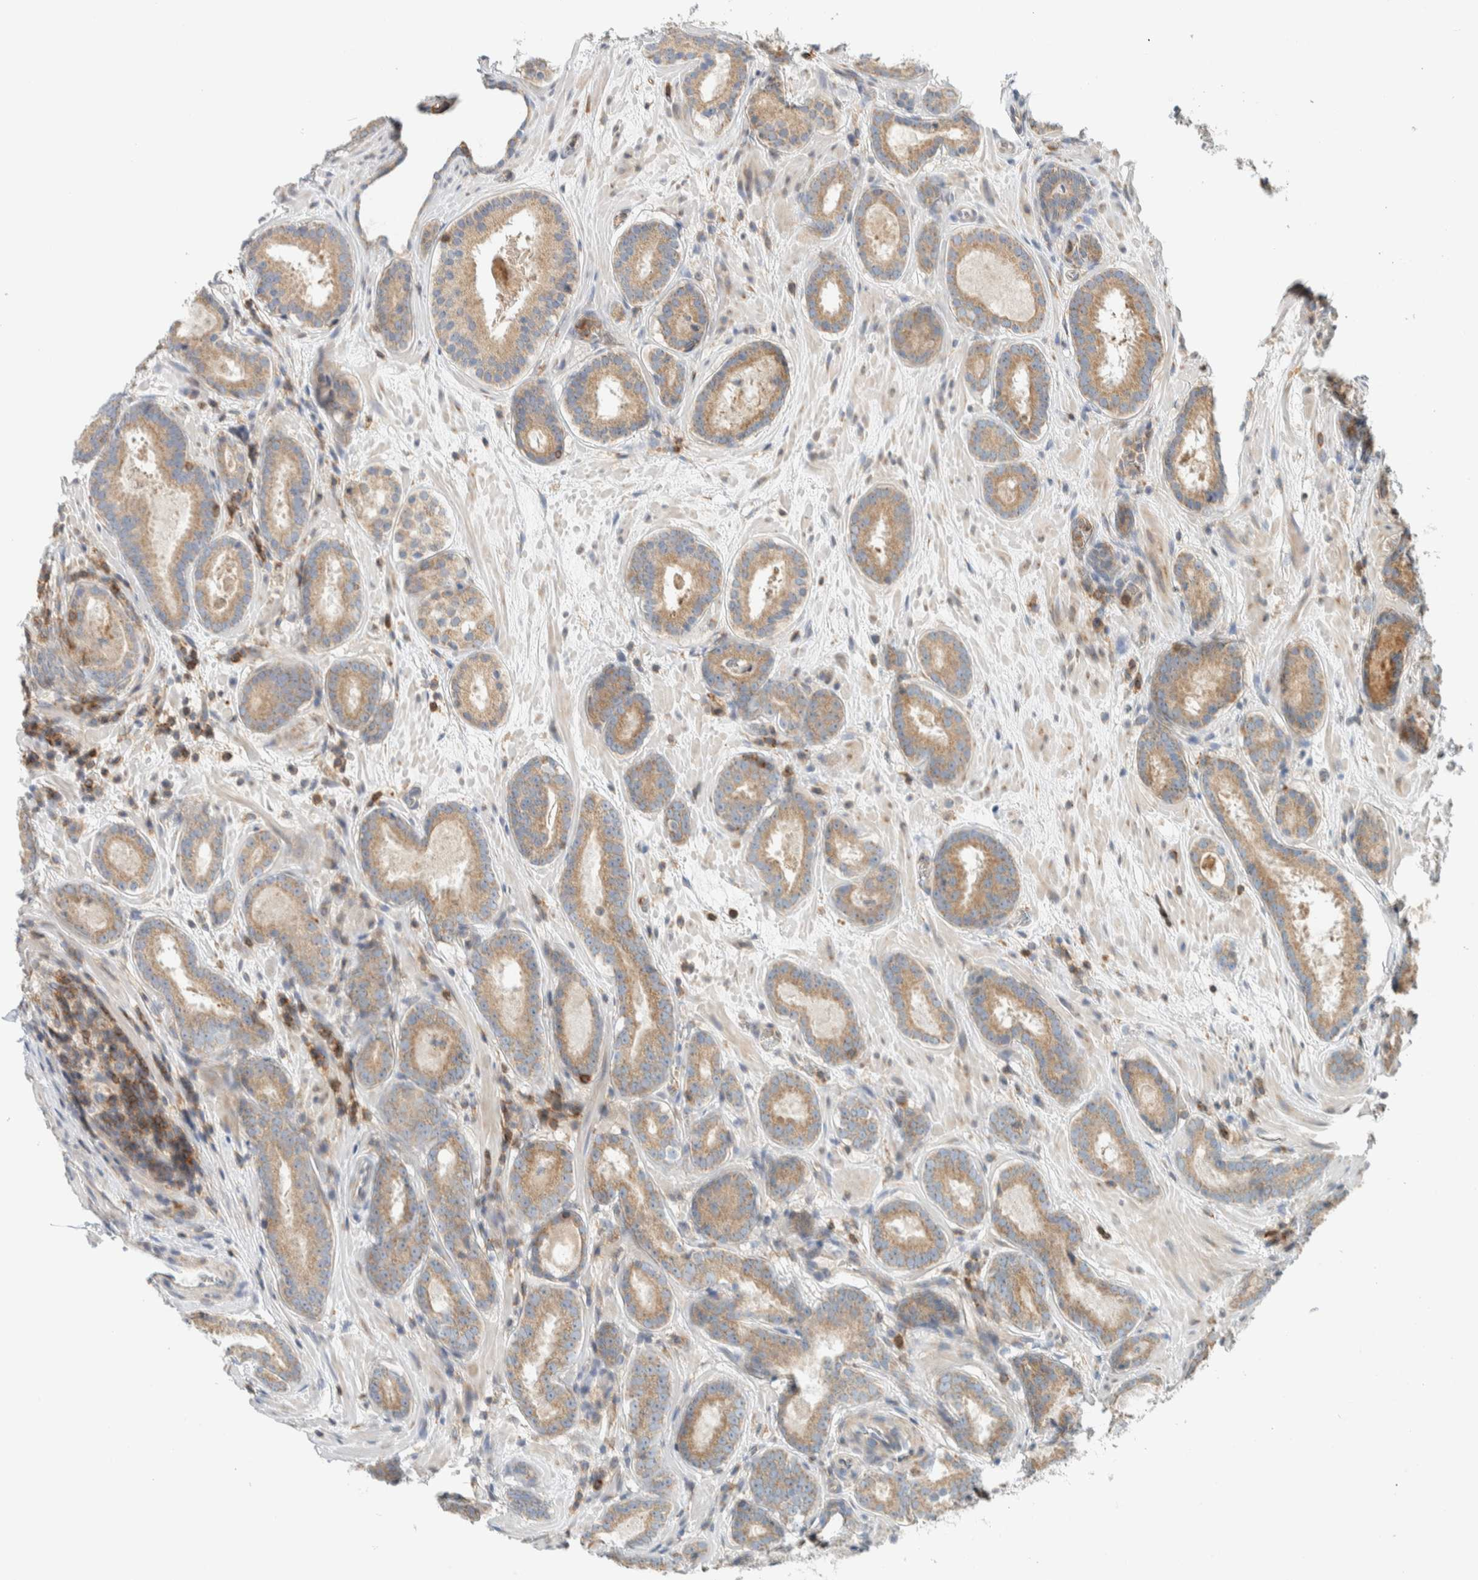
{"staining": {"intensity": "weak", "quantity": ">75%", "location": "cytoplasmic/membranous"}, "tissue": "prostate cancer", "cell_type": "Tumor cells", "image_type": "cancer", "snomed": [{"axis": "morphology", "description": "Adenocarcinoma, Low grade"}, {"axis": "topography", "description": "Prostate"}], "caption": "DAB immunohistochemical staining of low-grade adenocarcinoma (prostate) reveals weak cytoplasmic/membranous protein positivity in approximately >75% of tumor cells.", "gene": "CCDC57", "patient": {"sex": "male", "age": 69}}